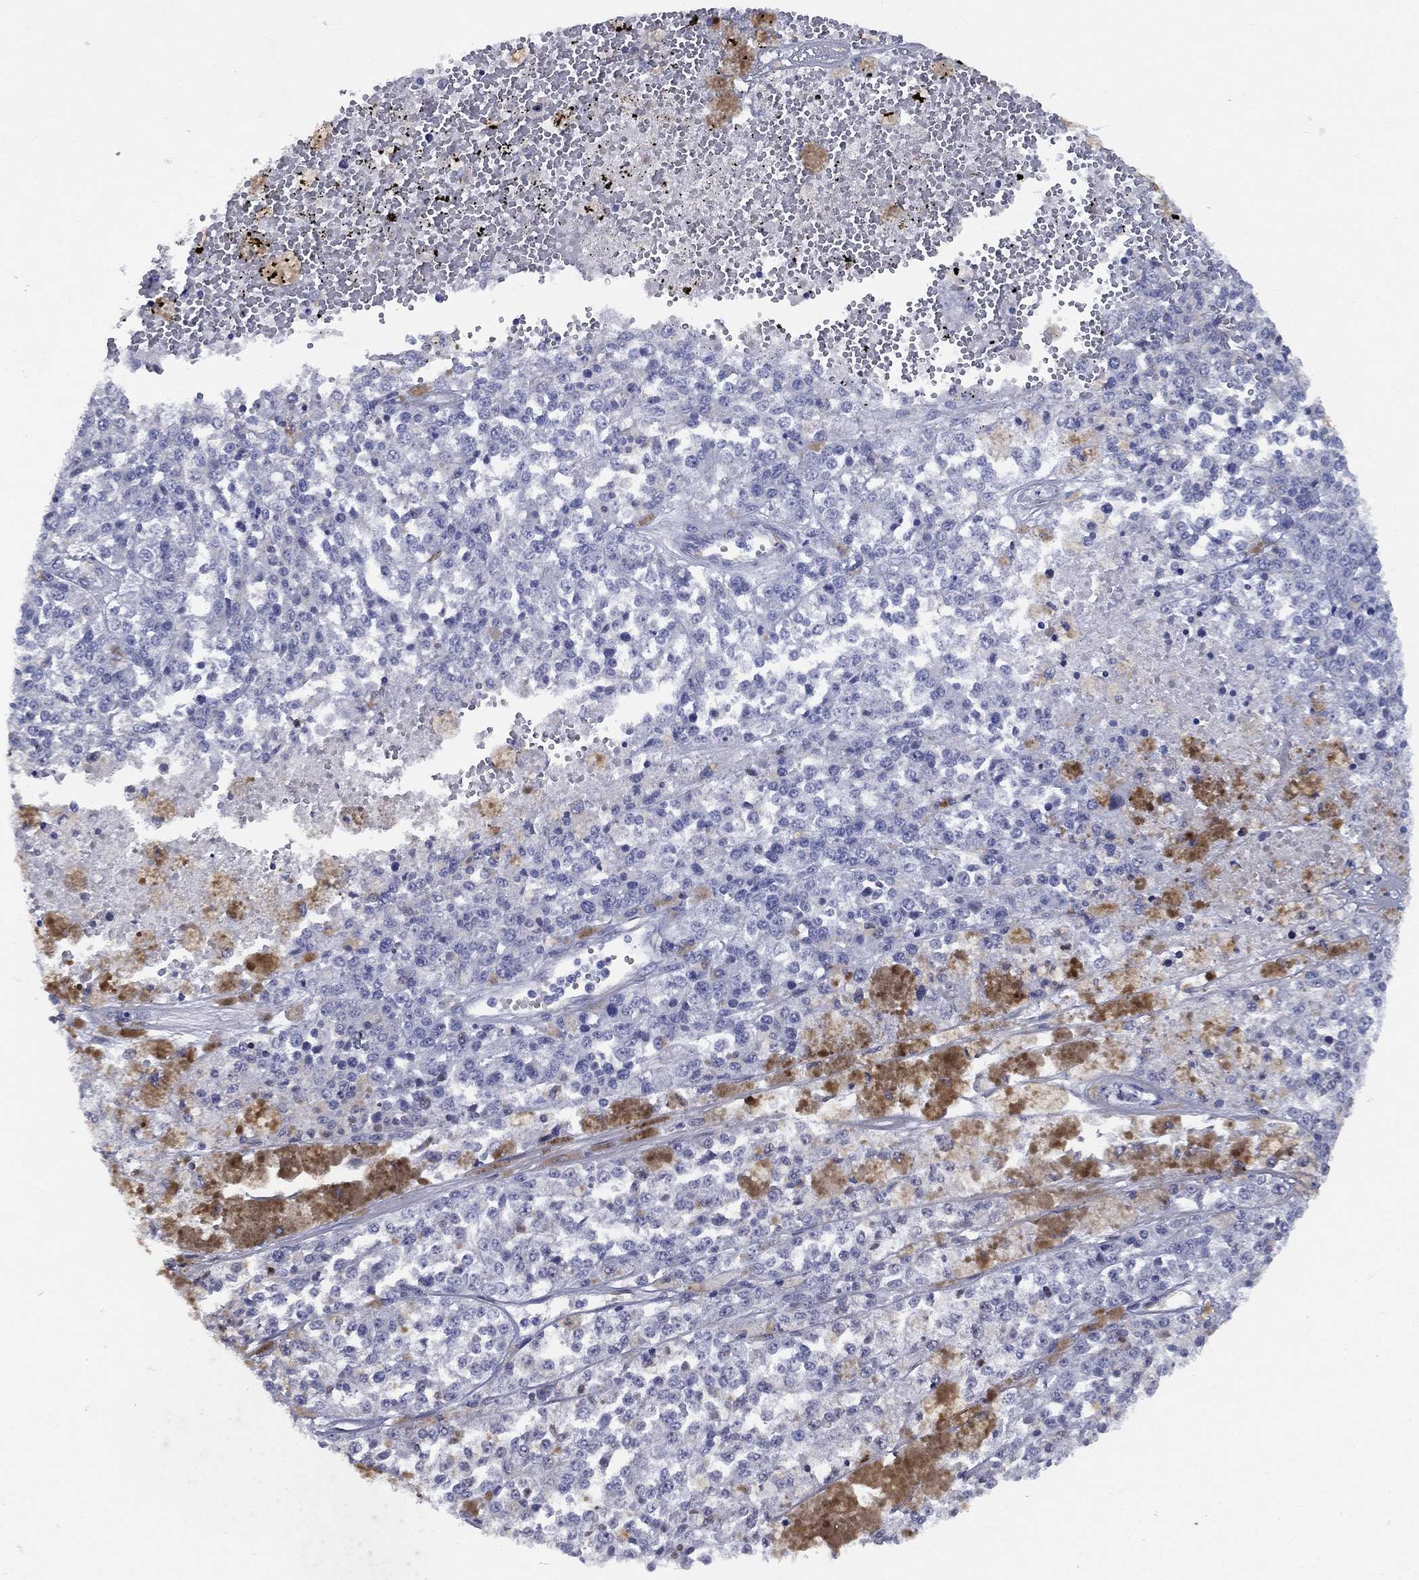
{"staining": {"intensity": "negative", "quantity": "none", "location": "none"}, "tissue": "melanoma", "cell_type": "Tumor cells", "image_type": "cancer", "snomed": [{"axis": "morphology", "description": "Malignant melanoma, Metastatic site"}, {"axis": "topography", "description": "Lymph node"}], "caption": "This is an immunohistochemistry histopathology image of malignant melanoma (metastatic site). There is no staining in tumor cells.", "gene": "MAS1", "patient": {"sex": "female", "age": 64}}